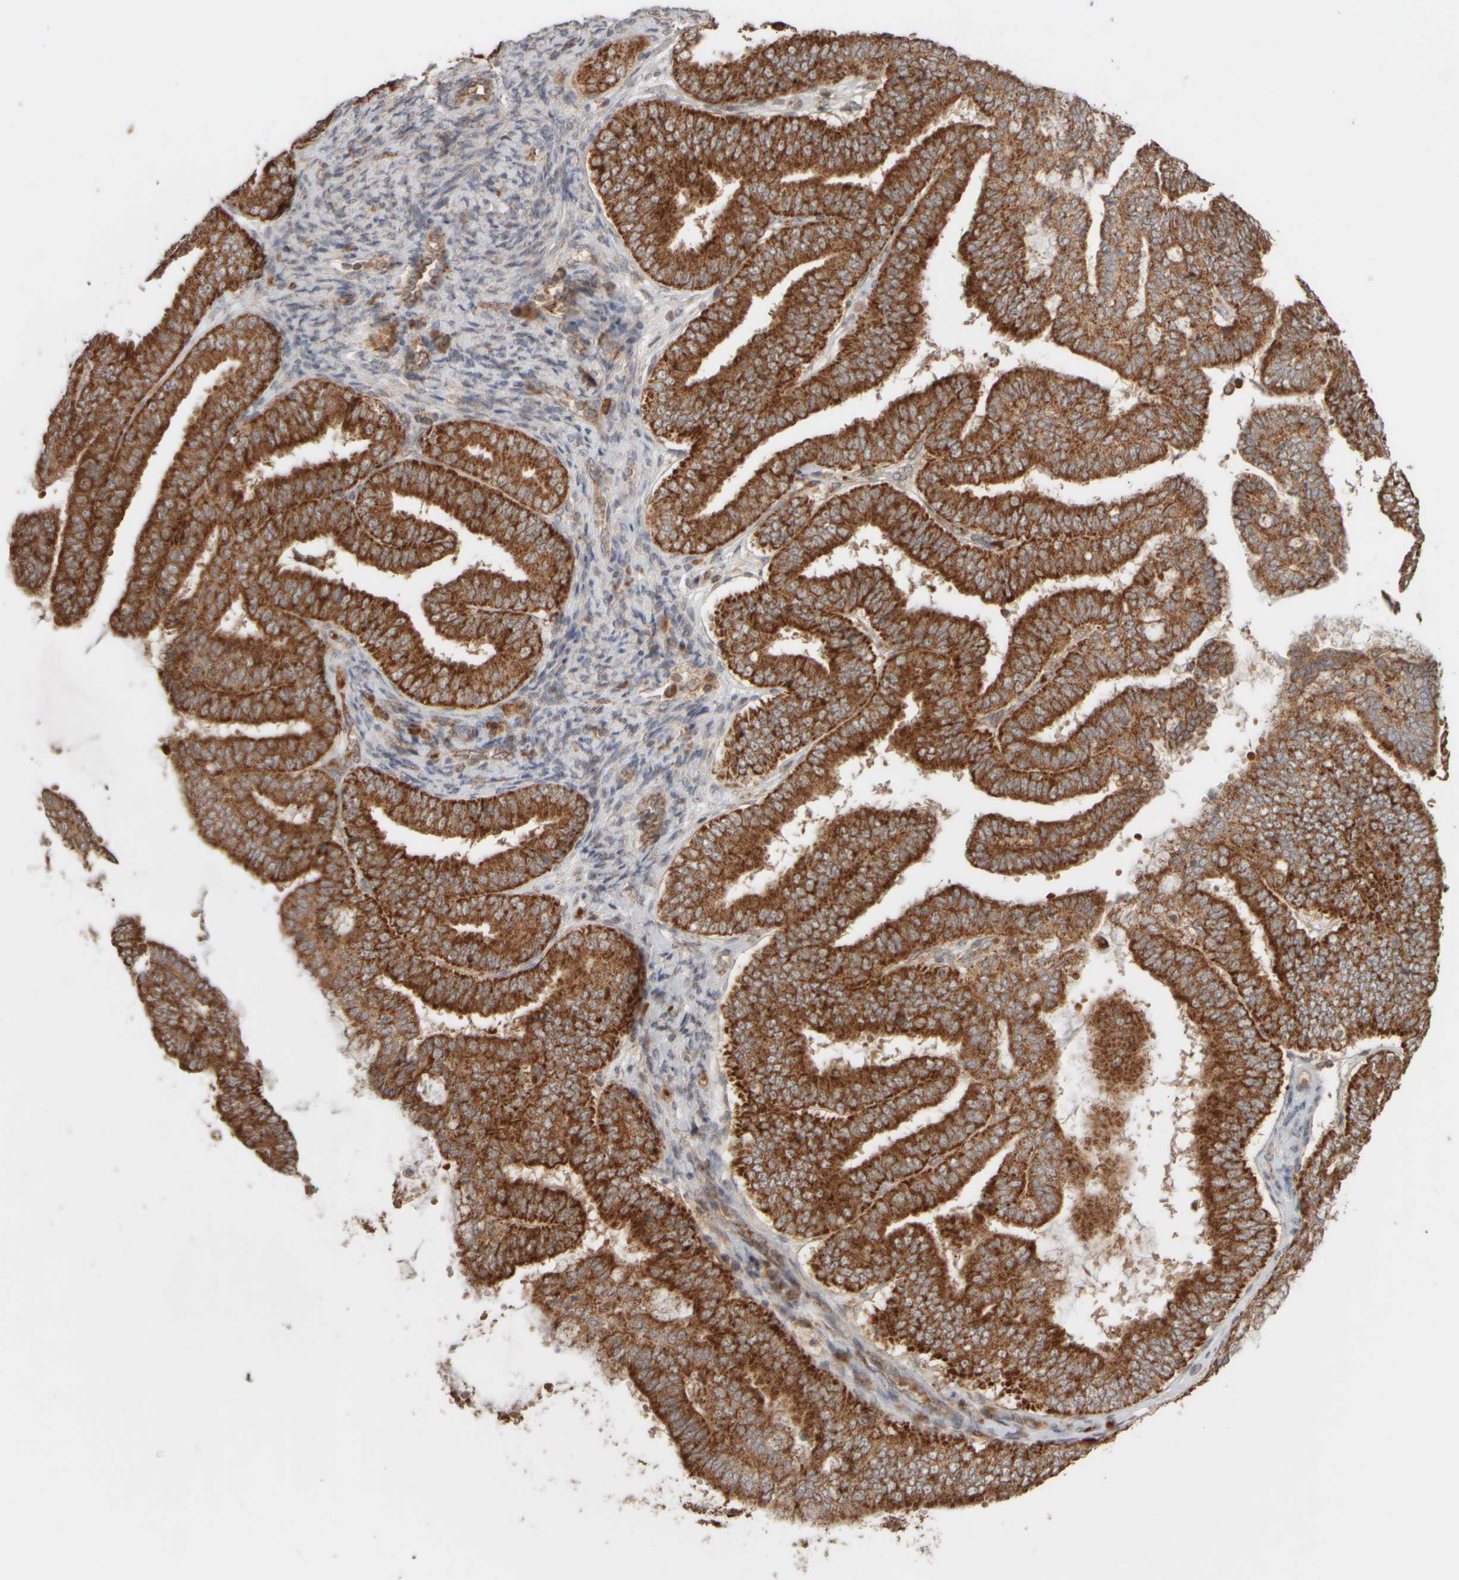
{"staining": {"intensity": "strong", "quantity": ">75%", "location": "cytoplasmic/membranous"}, "tissue": "endometrial cancer", "cell_type": "Tumor cells", "image_type": "cancer", "snomed": [{"axis": "morphology", "description": "Adenocarcinoma, NOS"}, {"axis": "topography", "description": "Endometrium"}], "caption": "Immunohistochemical staining of human endometrial cancer (adenocarcinoma) reveals high levels of strong cytoplasmic/membranous expression in approximately >75% of tumor cells. Nuclei are stained in blue.", "gene": "EIF2B3", "patient": {"sex": "female", "age": 63}}